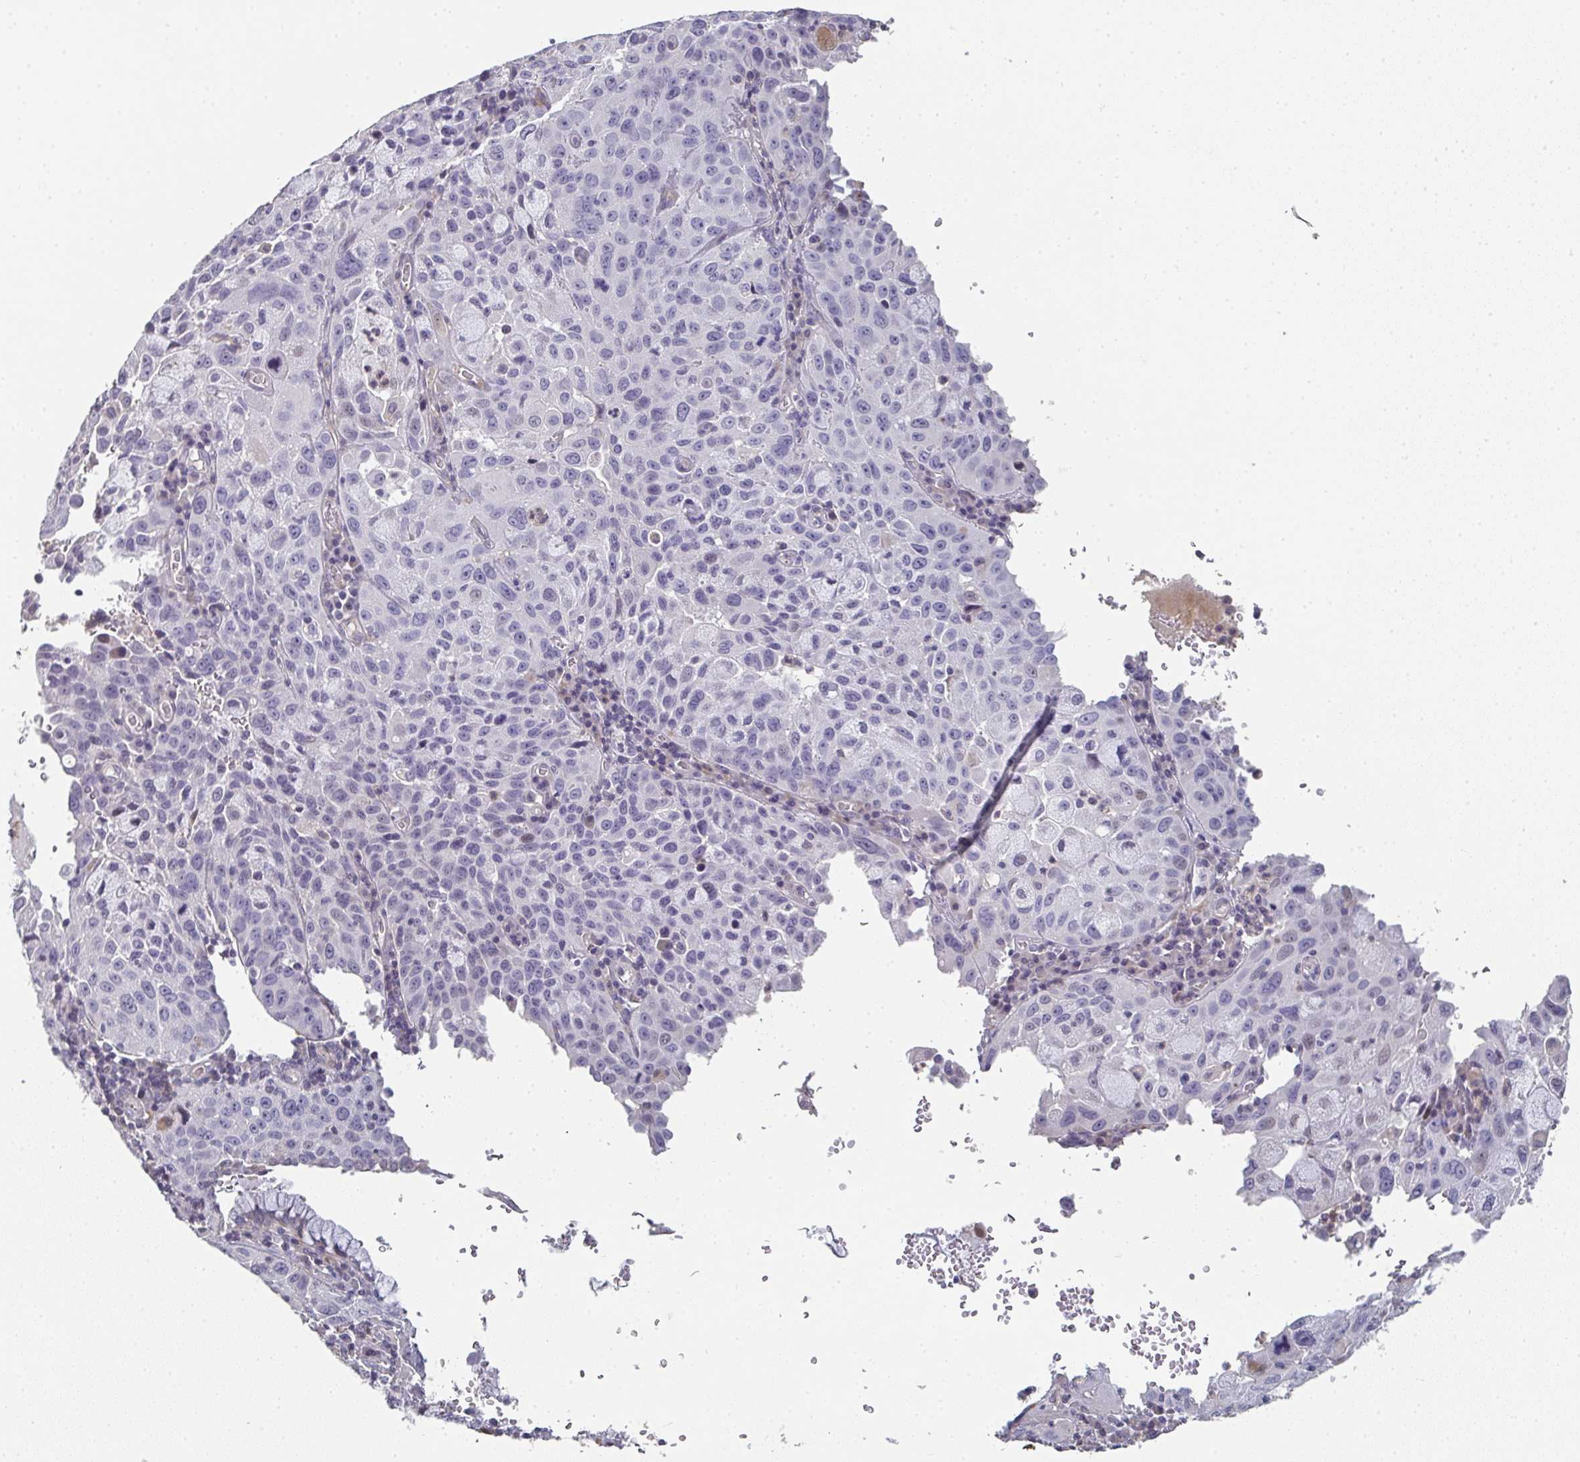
{"staining": {"intensity": "negative", "quantity": "none", "location": "none"}, "tissue": "cervical cancer", "cell_type": "Tumor cells", "image_type": "cancer", "snomed": [{"axis": "morphology", "description": "Squamous cell carcinoma, NOS"}, {"axis": "topography", "description": "Cervix"}], "caption": "Tumor cells show no significant expression in squamous cell carcinoma (cervical). (DAB immunohistochemistry, high magnification).", "gene": "A1CF", "patient": {"sex": "female", "age": 42}}